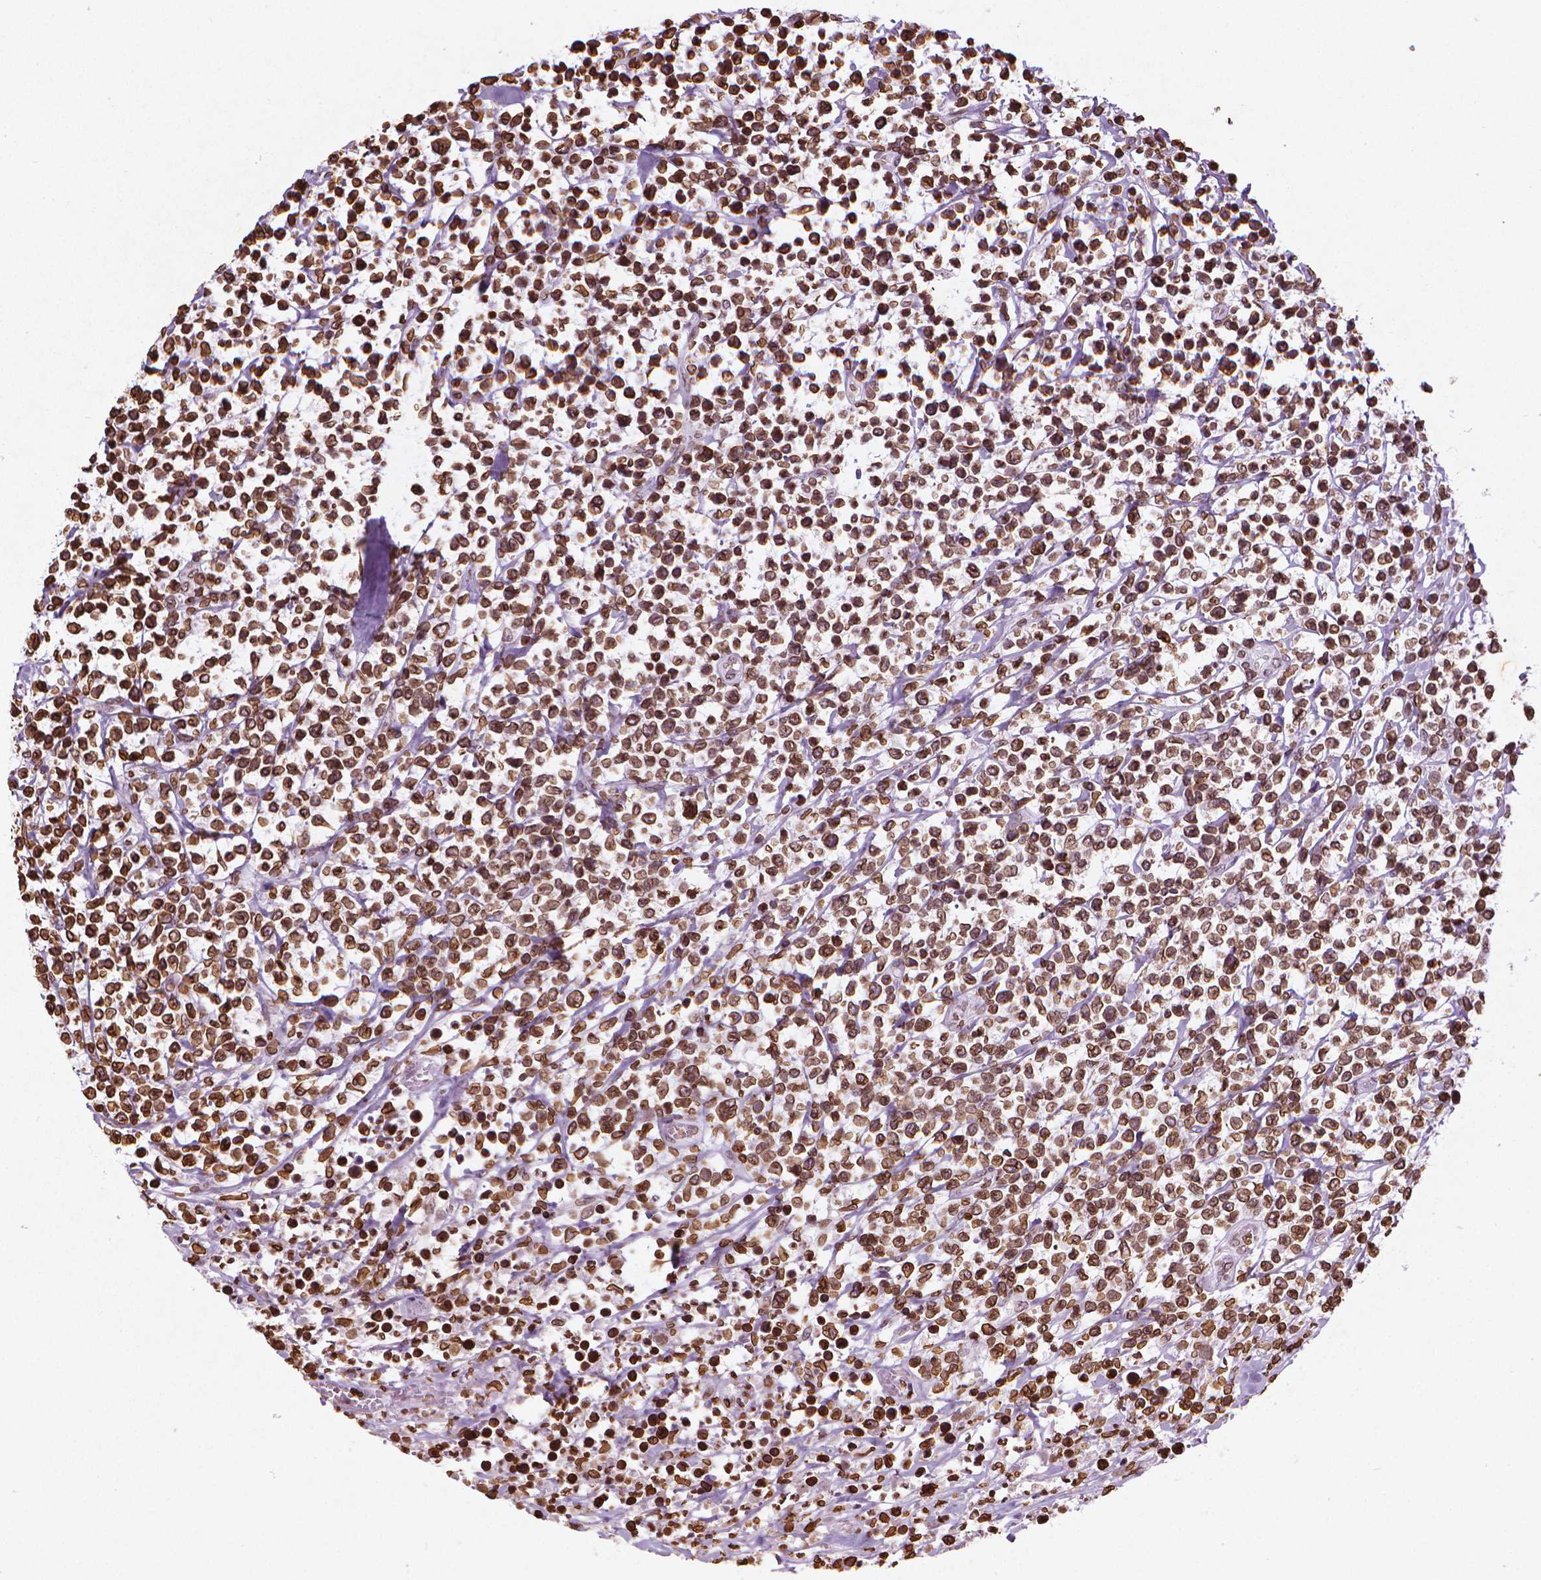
{"staining": {"intensity": "strong", "quantity": ">75%", "location": "cytoplasmic/membranous,nuclear"}, "tissue": "lymphoma", "cell_type": "Tumor cells", "image_type": "cancer", "snomed": [{"axis": "morphology", "description": "Malignant lymphoma, non-Hodgkin's type, High grade"}, {"axis": "topography", "description": "Soft tissue"}], "caption": "High-grade malignant lymphoma, non-Hodgkin's type was stained to show a protein in brown. There is high levels of strong cytoplasmic/membranous and nuclear positivity in about >75% of tumor cells. (Stains: DAB in brown, nuclei in blue, Microscopy: brightfield microscopy at high magnification).", "gene": "LMNB1", "patient": {"sex": "female", "age": 56}}